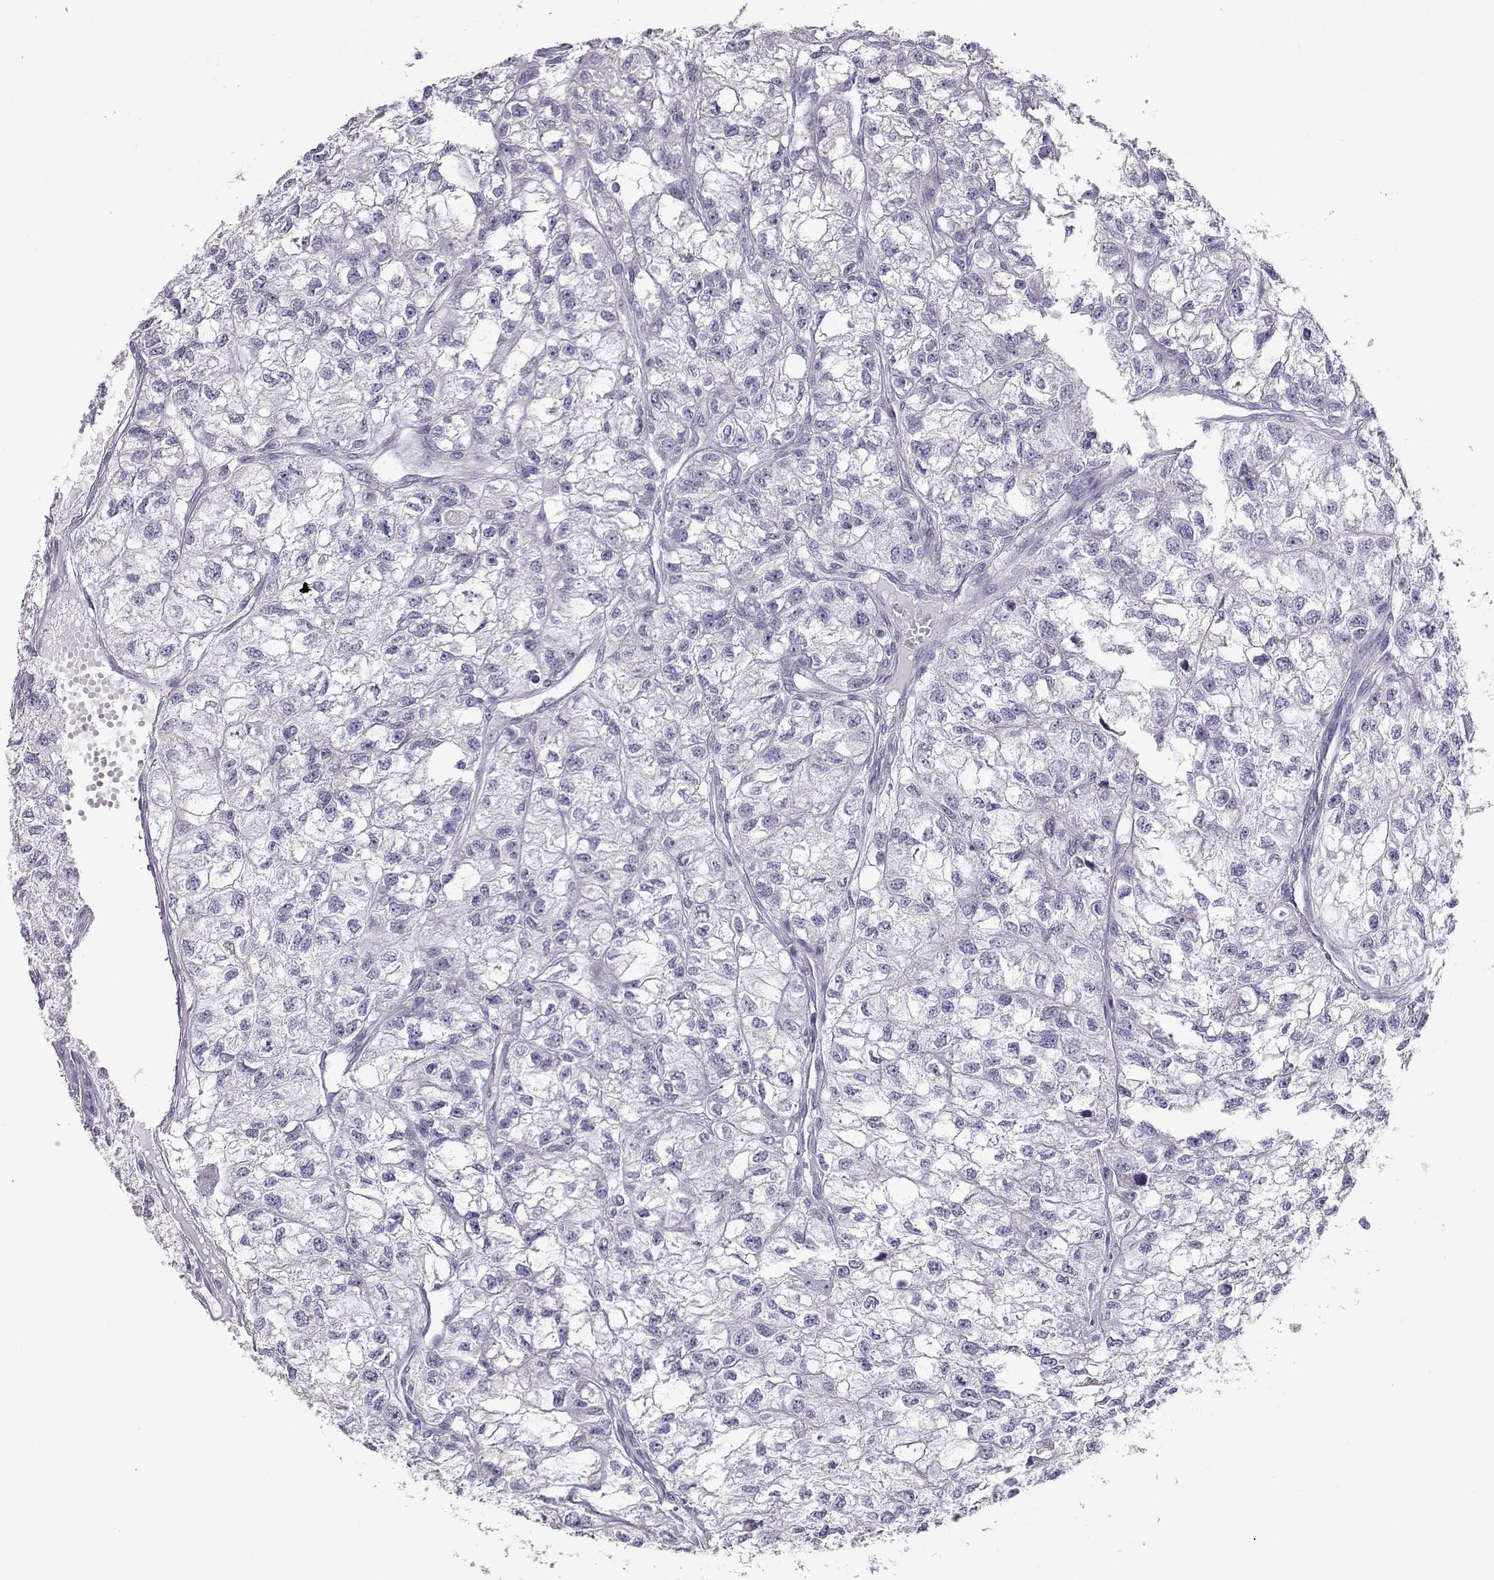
{"staining": {"intensity": "negative", "quantity": "none", "location": "none"}, "tissue": "renal cancer", "cell_type": "Tumor cells", "image_type": "cancer", "snomed": [{"axis": "morphology", "description": "Adenocarcinoma, NOS"}, {"axis": "topography", "description": "Kidney"}], "caption": "A micrograph of human adenocarcinoma (renal) is negative for staining in tumor cells.", "gene": "AVP", "patient": {"sex": "male", "age": 56}}